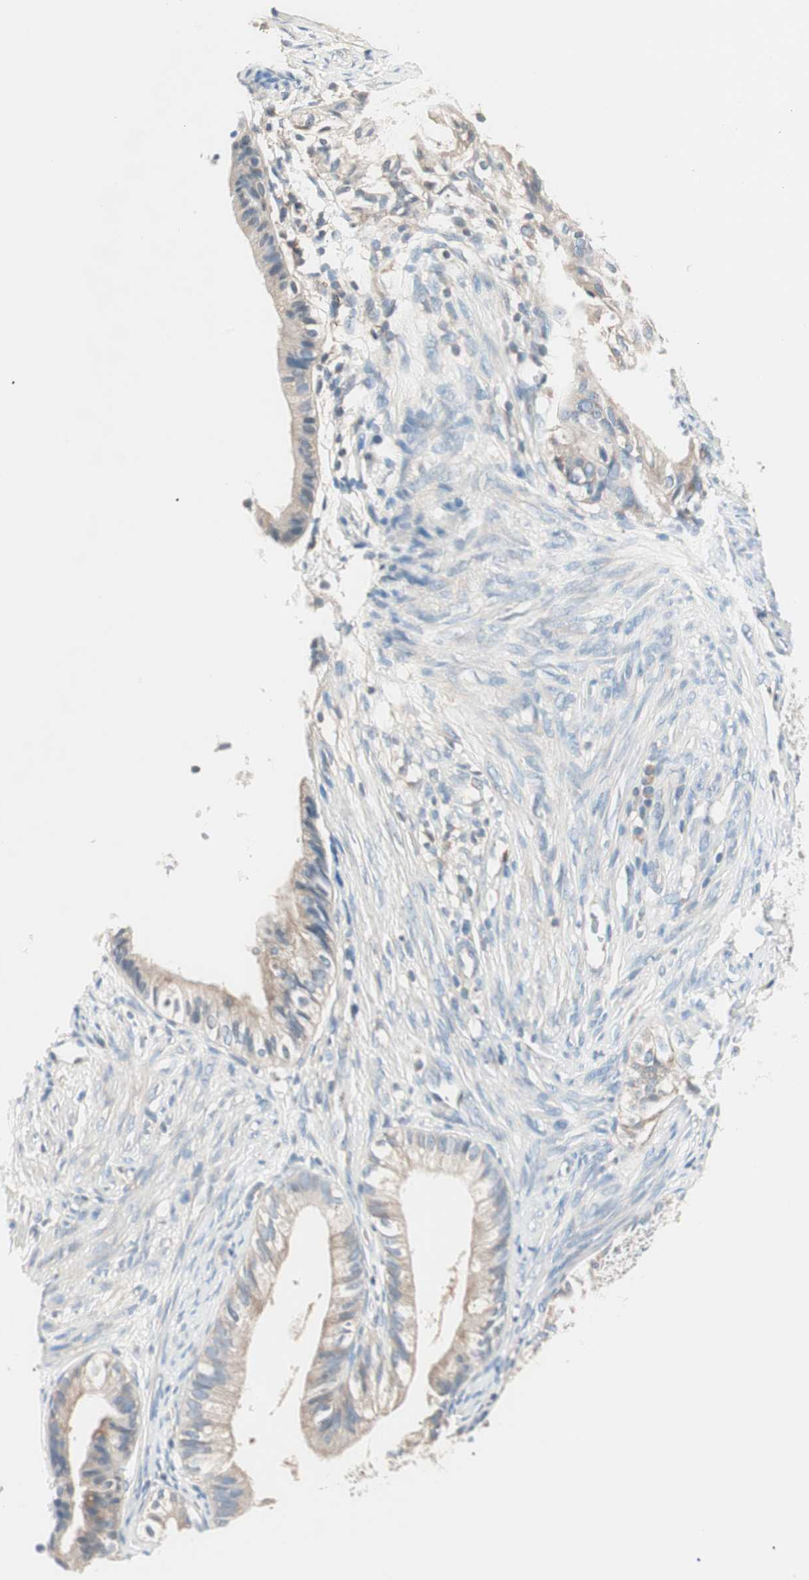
{"staining": {"intensity": "weak", "quantity": "25%-75%", "location": "cytoplasmic/membranous"}, "tissue": "cervical cancer", "cell_type": "Tumor cells", "image_type": "cancer", "snomed": [{"axis": "morphology", "description": "Normal tissue, NOS"}, {"axis": "morphology", "description": "Adenocarcinoma, NOS"}, {"axis": "topography", "description": "Cervix"}, {"axis": "topography", "description": "Endometrium"}], "caption": "High-power microscopy captured an immunohistochemistry (IHC) micrograph of cervical adenocarcinoma, revealing weak cytoplasmic/membranous staining in about 25%-75% of tumor cells.", "gene": "RAD54B", "patient": {"sex": "female", "age": 86}}